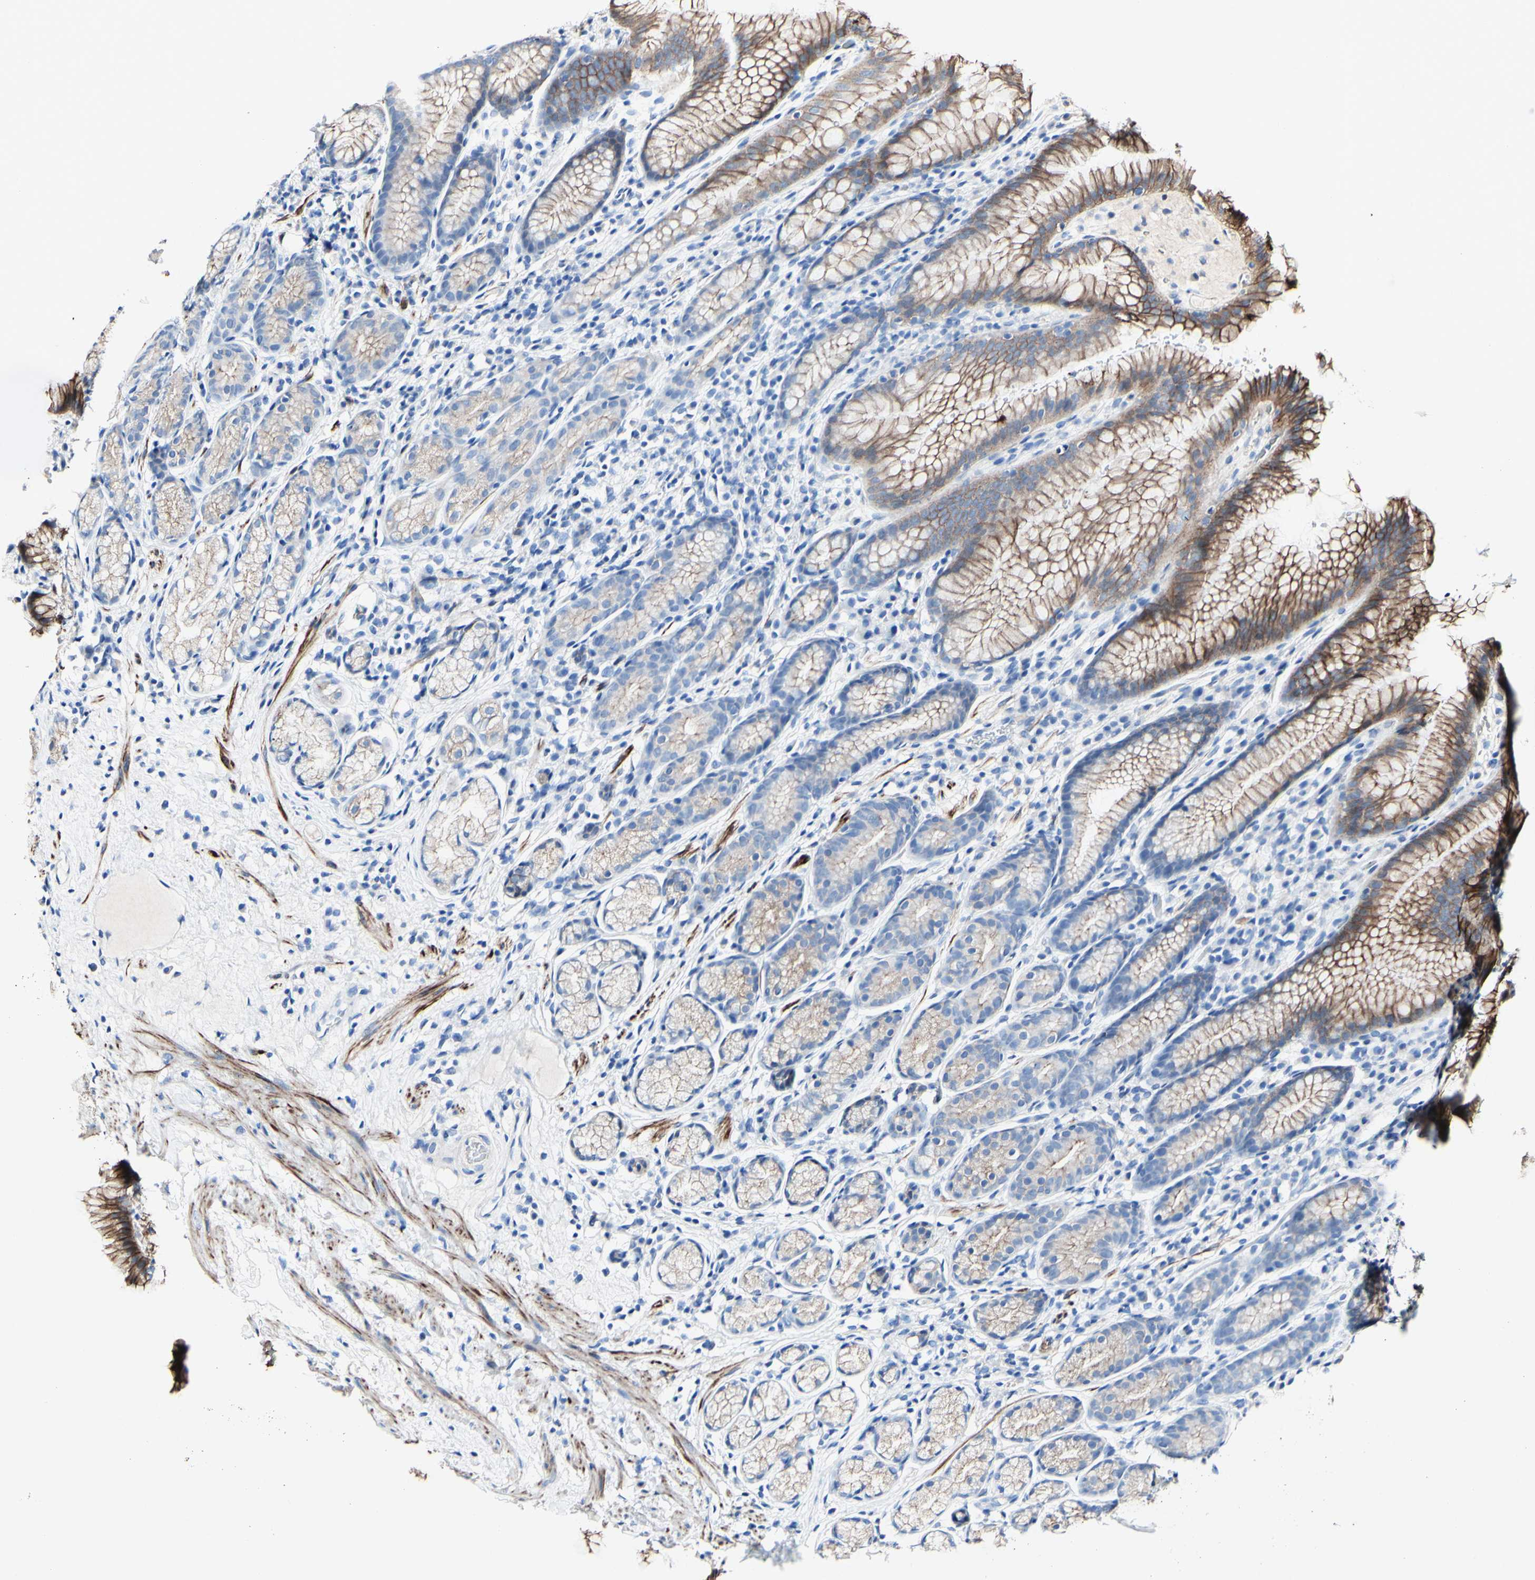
{"staining": {"intensity": "moderate", "quantity": "25%-75%", "location": "cytoplasmic/membranous"}, "tissue": "stomach", "cell_type": "Glandular cells", "image_type": "normal", "snomed": [{"axis": "morphology", "description": "Normal tissue, NOS"}, {"axis": "topography", "description": "Stomach, lower"}], "caption": "Glandular cells display medium levels of moderate cytoplasmic/membranous positivity in approximately 25%-75% of cells in unremarkable stomach. (IHC, brightfield microscopy, high magnification).", "gene": "DSC2", "patient": {"sex": "male", "age": 52}}